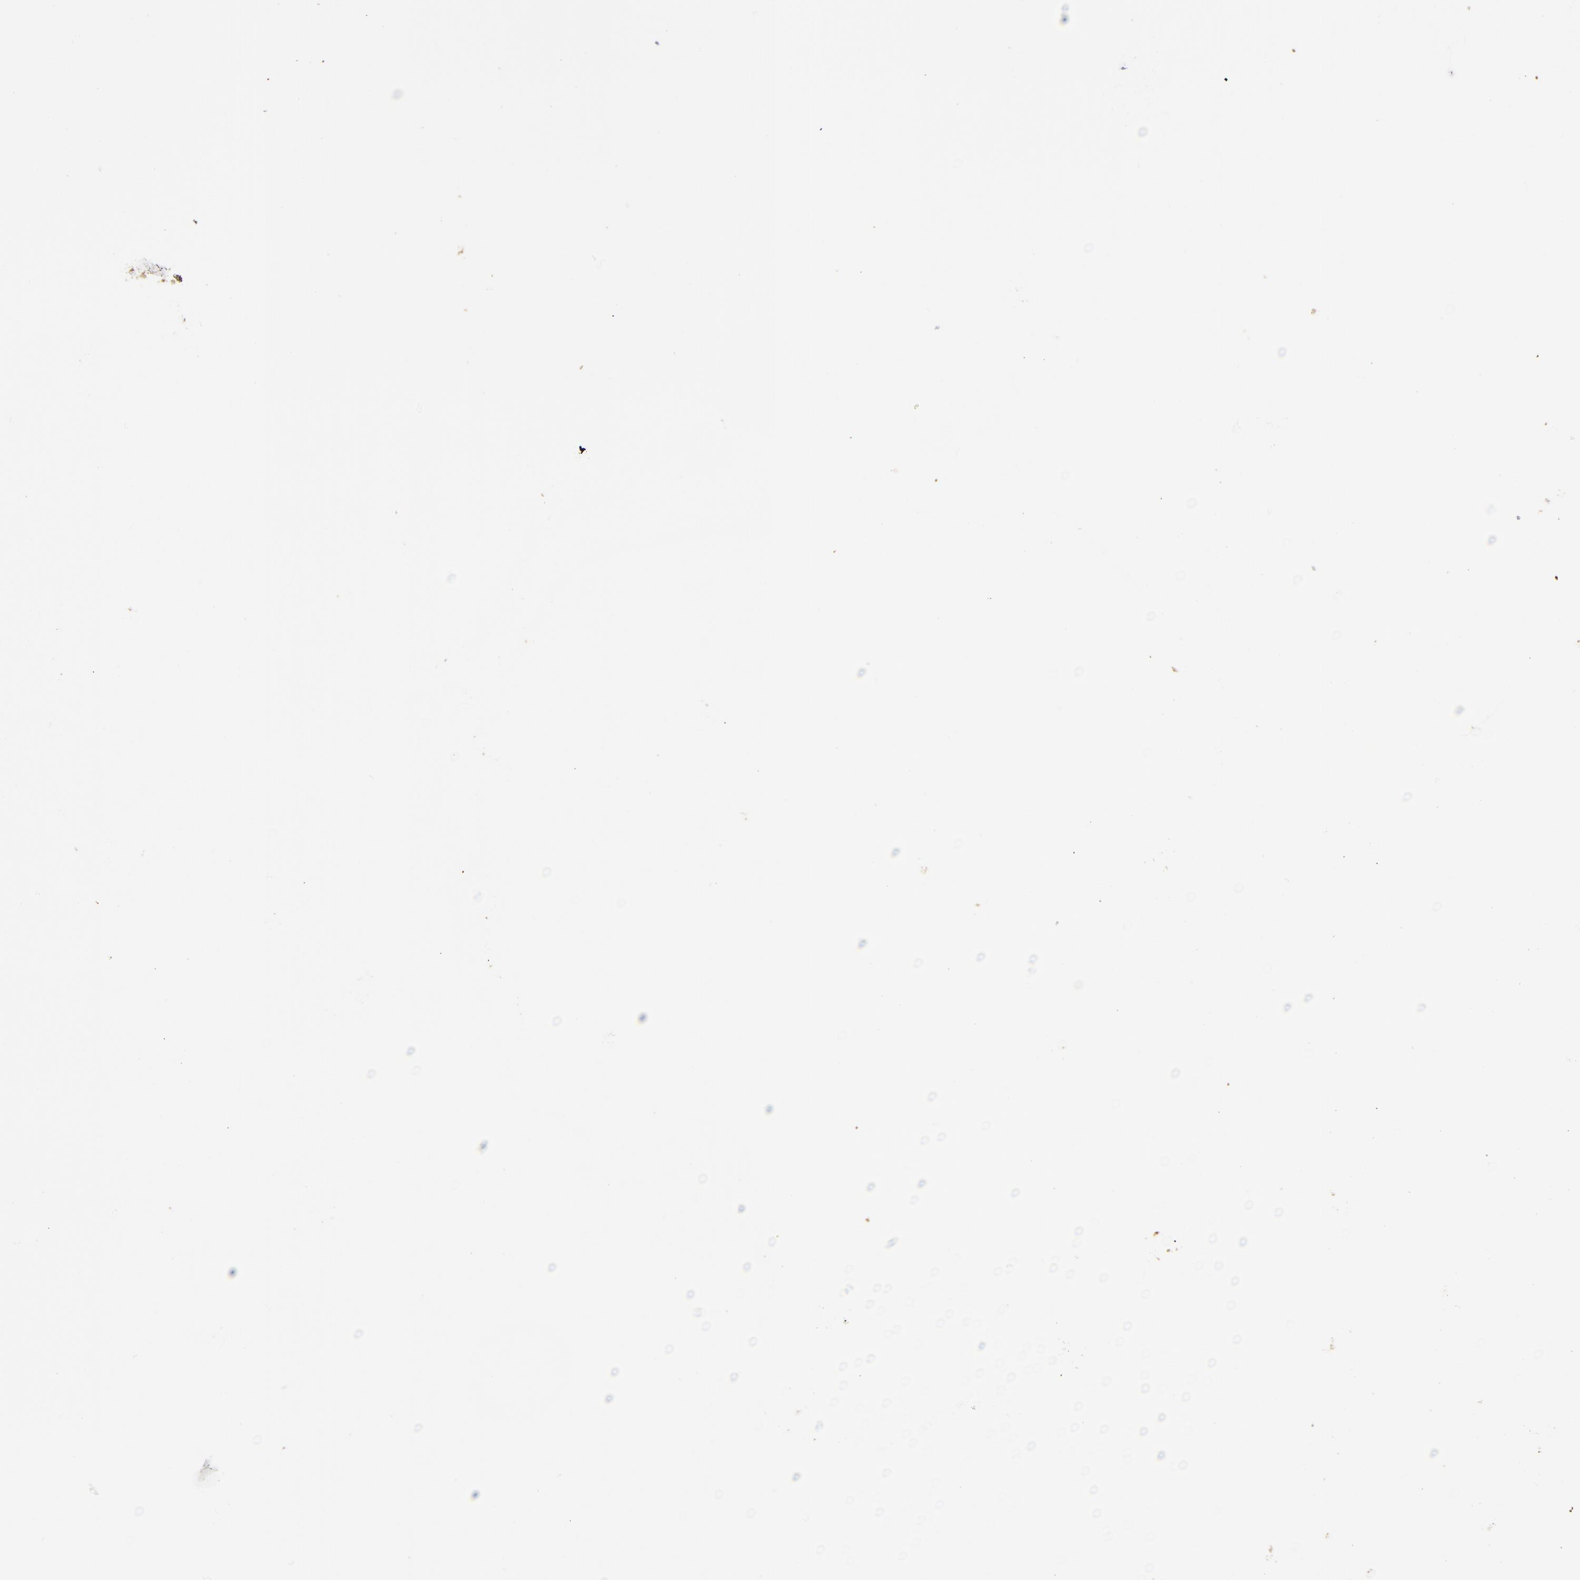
{"staining": {"intensity": "negative", "quantity": "none", "location": "none"}, "tissue": "cervical cancer", "cell_type": "Tumor cells", "image_type": "cancer", "snomed": [{"axis": "morphology", "description": "Squamous cell carcinoma, NOS"}, {"axis": "topography", "description": "Cervix"}], "caption": "Immunohistochemistry (IHC) photomicrograph of human squamous cell carcinoma (cervical) stained for a protein (brown), which demonstrates no staining in tumor cells.", "gene": "SNAP25", "patient": {"sex": "female", "age": 33}}